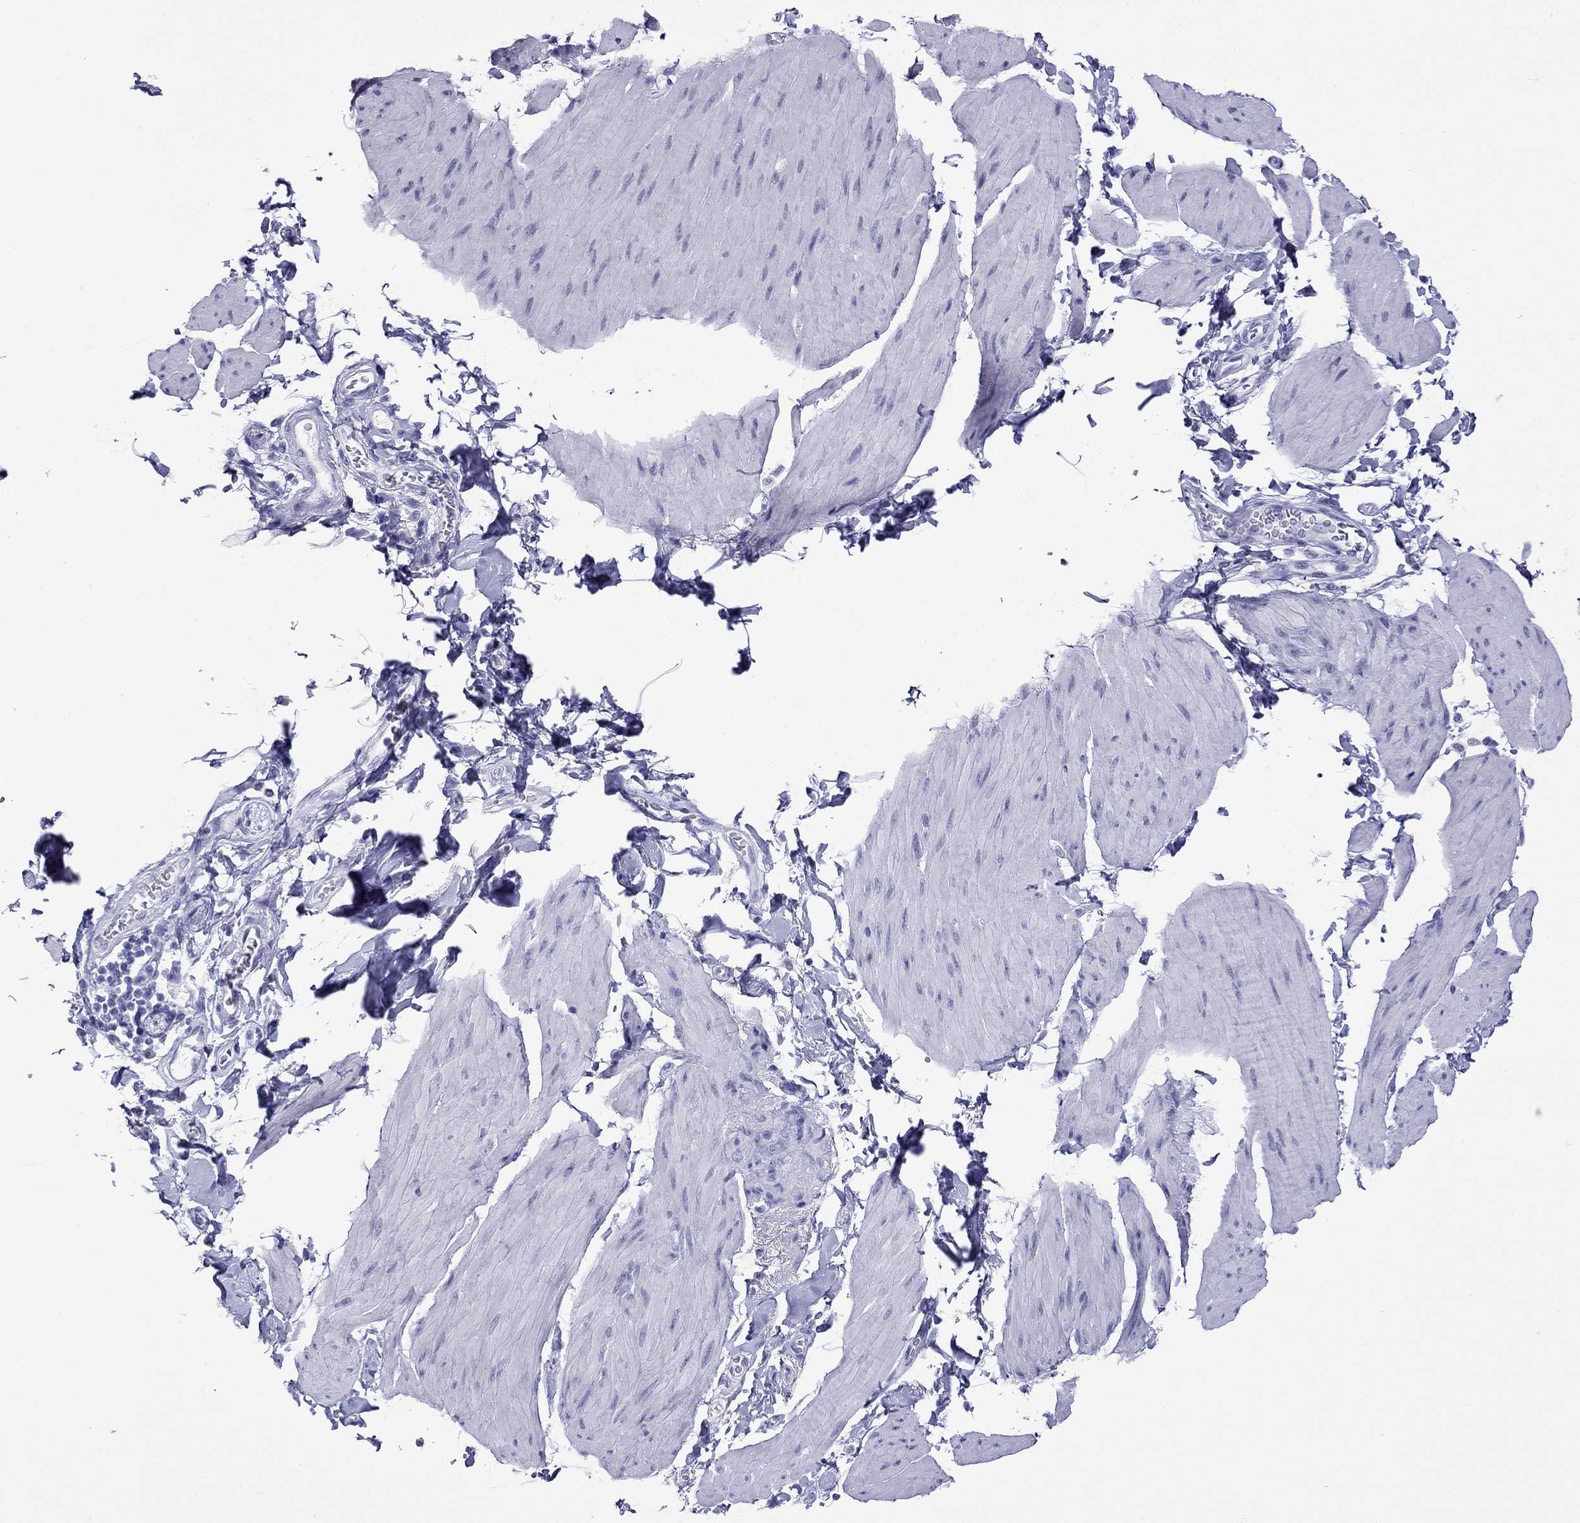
{"staining": {"intensity": "negative", "quantity": "none", "location": "none"}, "tissue": "smooth muscle", "cell_type": "Smooth muscle cells", "image_type": "normal", "snomed": [{"axis": "morphology", "description": "Normal tissue, NOS"}, {"axis": "topography", "description": "Adipose tissue"}, {"axis": "topography", "description": "Smooth muscle"}, {"axis": "topography", "description": "Peripheral nerve tissue"}], "caption": "An image of smooth muscle stained for a protein reveals no brown staining in smooth muscle cells. (DAB IHC visualized using brightfield microscopy, high magnification).", "gene": "SLC30A8", "patient": {"sex": "male", "age": 83}}